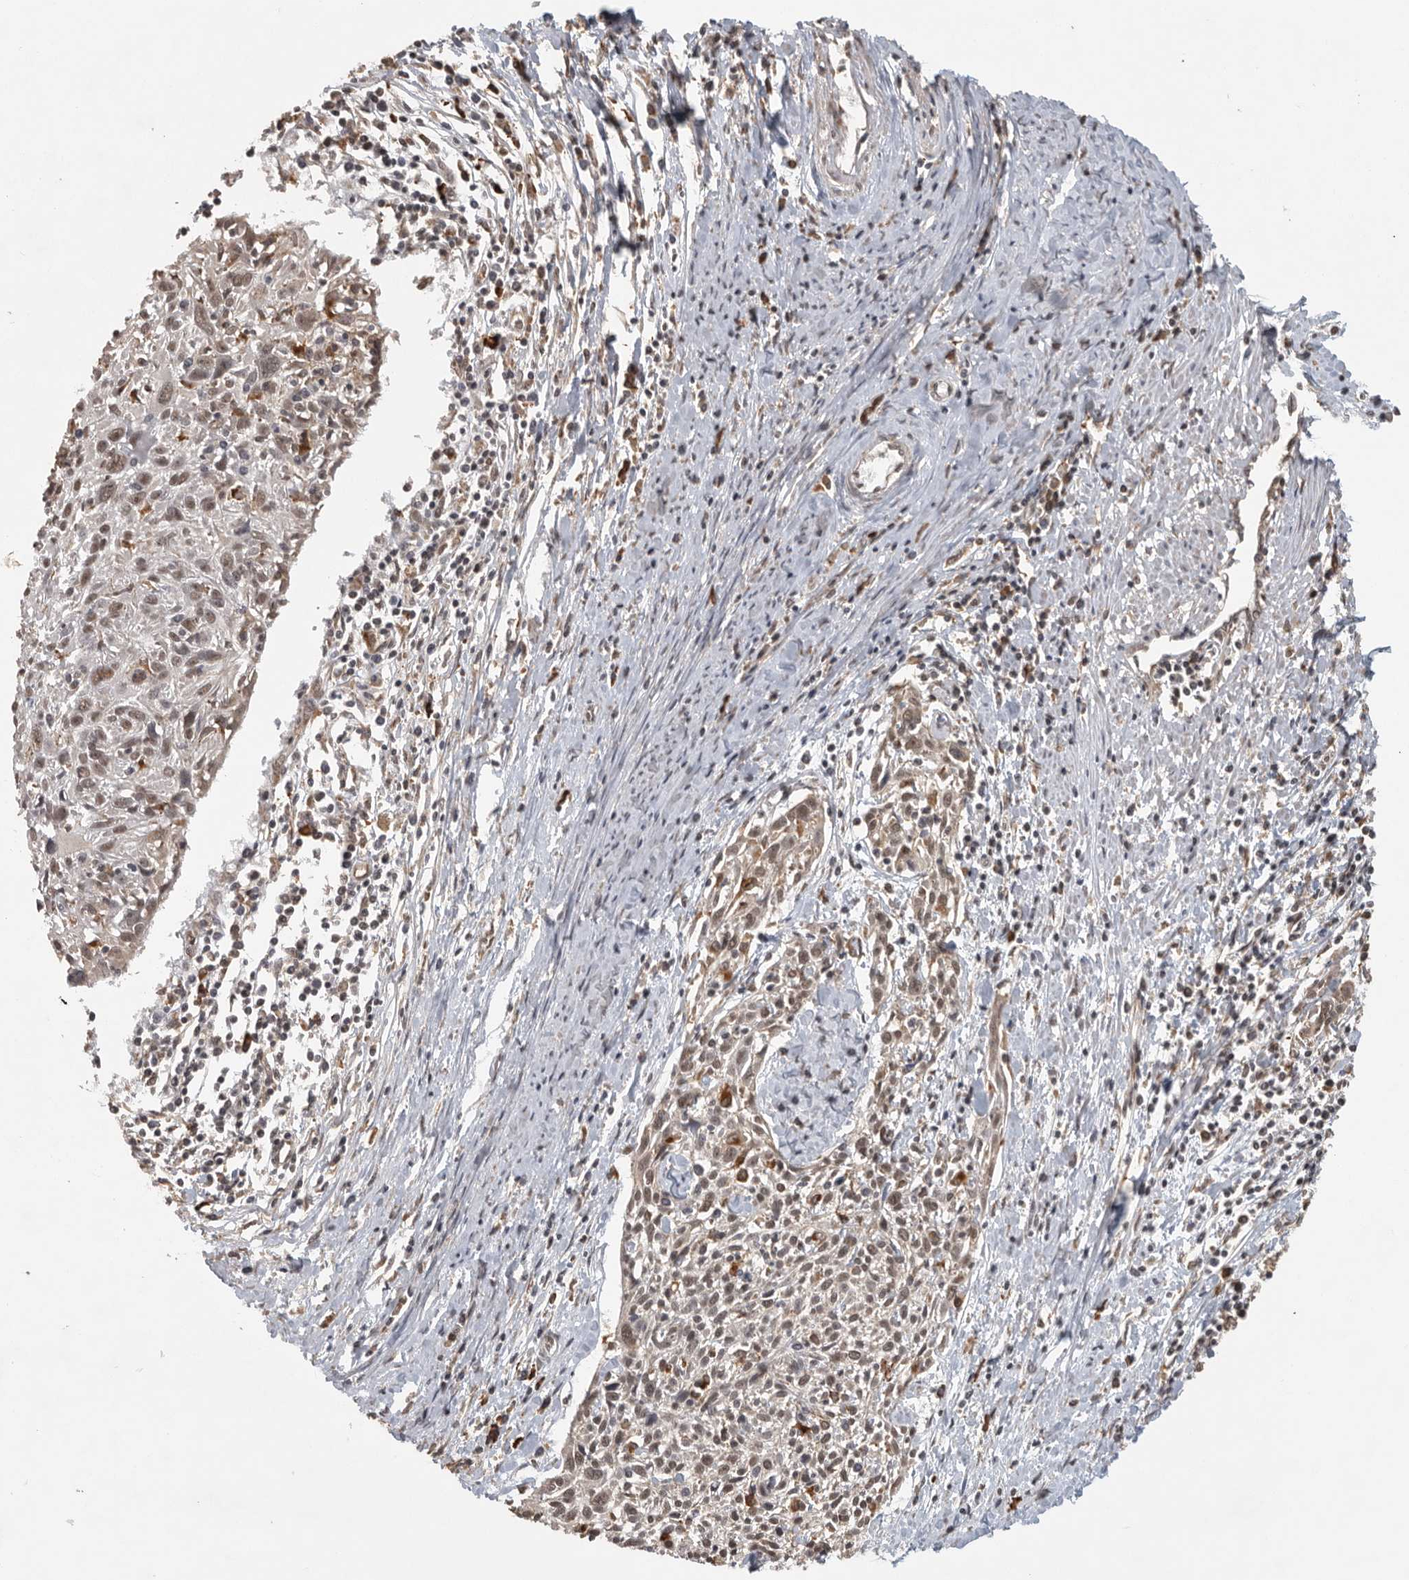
{"staining": {"intensity": "weak", "quantity": "25%-75%", "location": "cytoplasmic/membranous,nuclear"}, "tissue": "cervical cancer", "cell_type": "Tumor cells", "image_type": "cancer", "snomed": [{"axis": "morphology", "description": "Squamous cell carcinoma, NOS"}, {"axis": "topography", "description": "Cervix"}], "caption": "A photomicrograph showing weak cytoplasmic/membranous and nuclear expression in about 25%-75% of tumor cells in cervical cancer (squamous cell carcinoma), as visualized by brown immunohistochemical staining.", "gene": "ZNF83", "patient": {"sex": "female", "age": 51}}